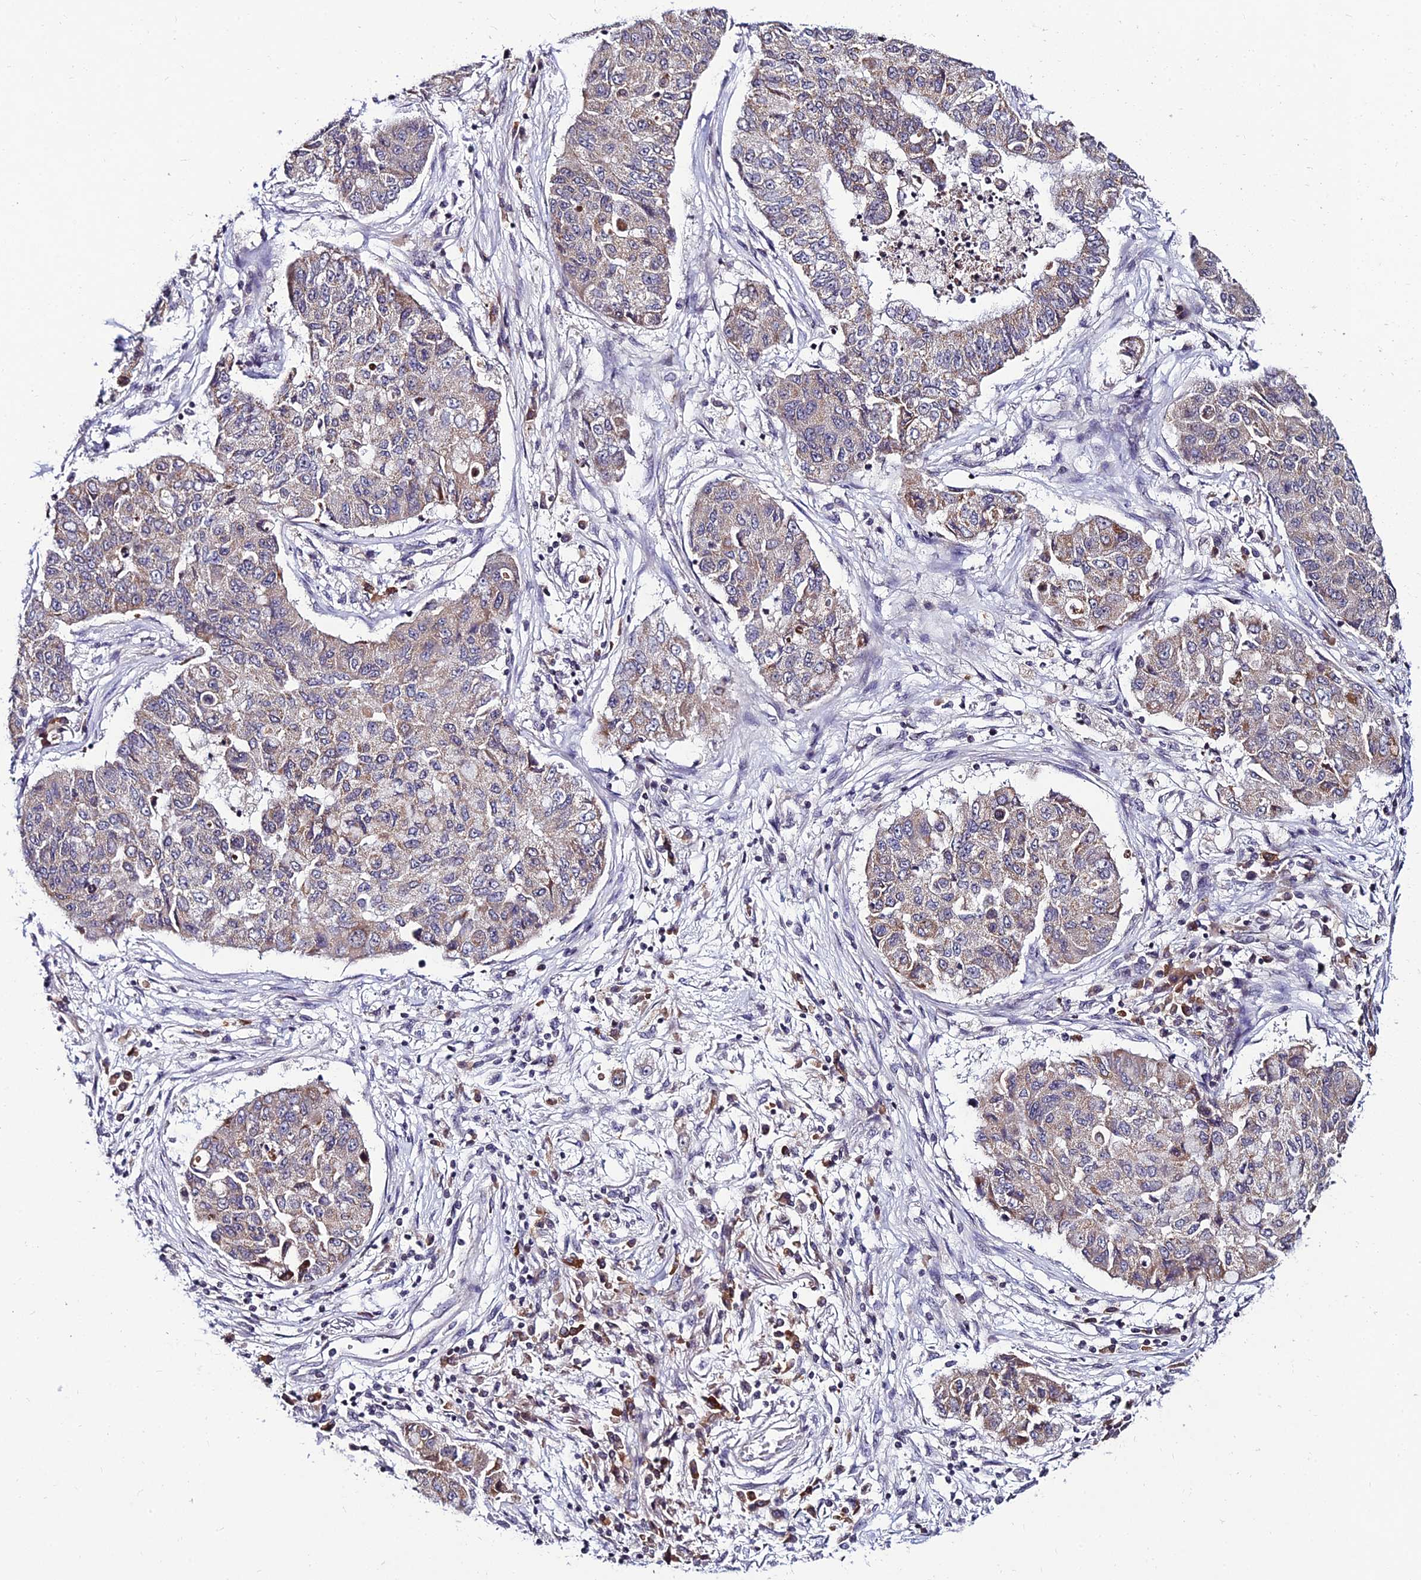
{"staining": {"intensity": "weak", "quantity": "<25%", "location": "cytoplasmic/membranous"}, "tissue": "lung cancer", "cell_type": "Tumor cells", "image_type": "cancer", "snomed": [{"axis": "morphology", "description": "Squamous cell carcinoma, NOS"}, {"axis": "topography", "description": "Lung"}], "caption": "Tumor cells are negative for brown protein staining in squamous cell carcinoma (lung).", "gene": "CDNF", "patient": {"sex": "male", "age": 74}}